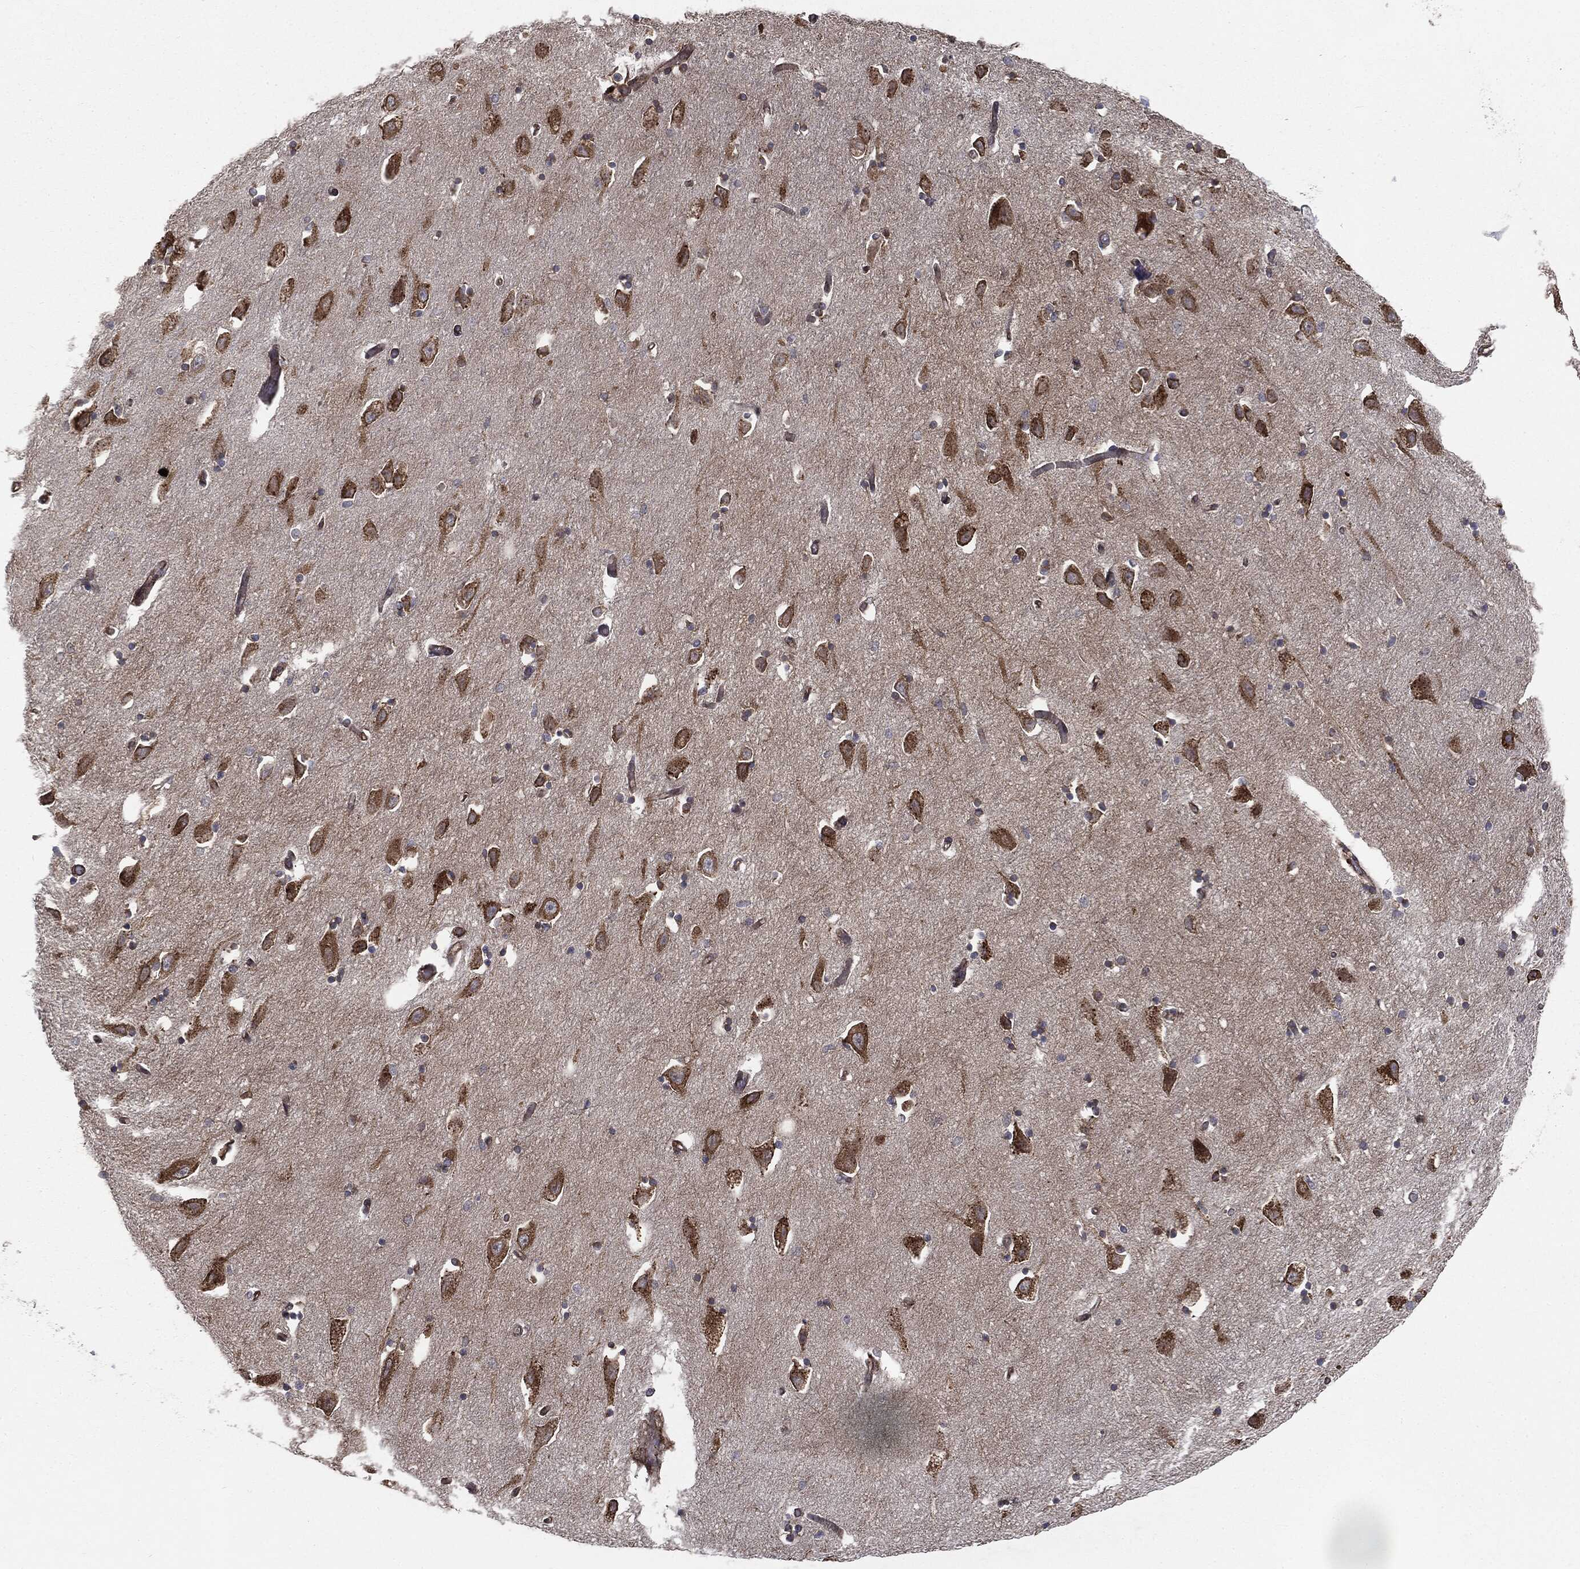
{"staining": {"intensity": "negative", "quantity": "none", "location": "none"}, "tissue": "hippocampus", "cell_type": "Glial cells", "image_type": "normal", "snomed": [{"axis": "morphology", "description": "Normal tissue, NOS"}, {"axis": "topography", "description": "Lateral ventricle wall"}, {"axis": "topography", "description": "Hippocampus"}], "caption": "Immunohistochemistry histopathology image of normal human hippocampus stained for a protein (brown), which displays no staining in glial cells.", "gene": "CYLD", "patient": {"sex": "female", "age": 63}}